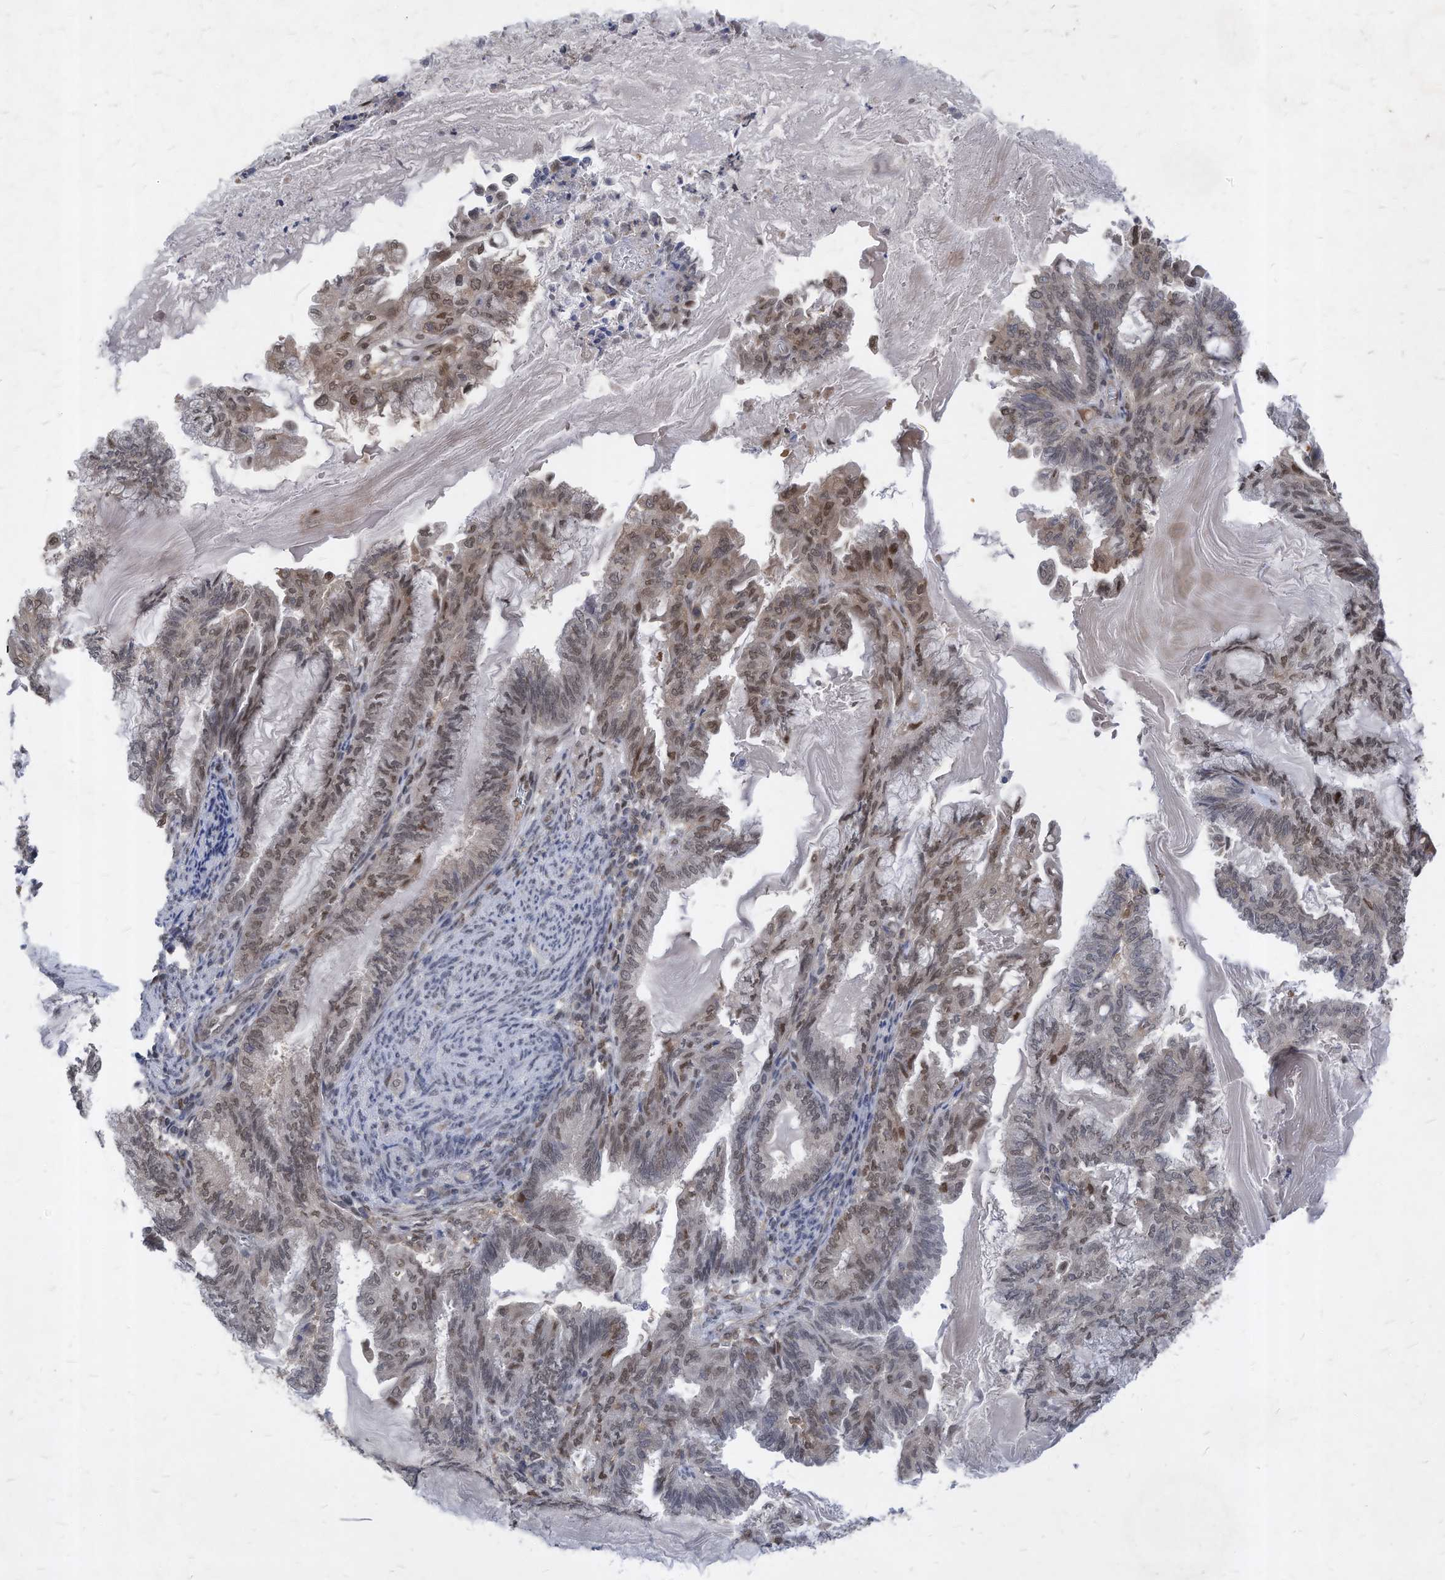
{"staining": {"intensity": "moderate", "quantity": "25%-75%", "location": "nuclear"}, "tissue": "endometrial cancer", "cell_type": "Tumor cells", "image_type": "cancer", "snomed": [{"axis": "morphology", "description": "Adenocarcinoma, NOS"}, {"axis": "topography", "description": "Endometrium"}], "caption": "A brown stain labels moderate nuclear staining of a protein in human endometrial adenocarcinoma tumor cells. (DAB = brown stain, brightfield microscopy at high magnification).", "gene": "KPNB1", "patient": {"sex": "female", "age": 86}}